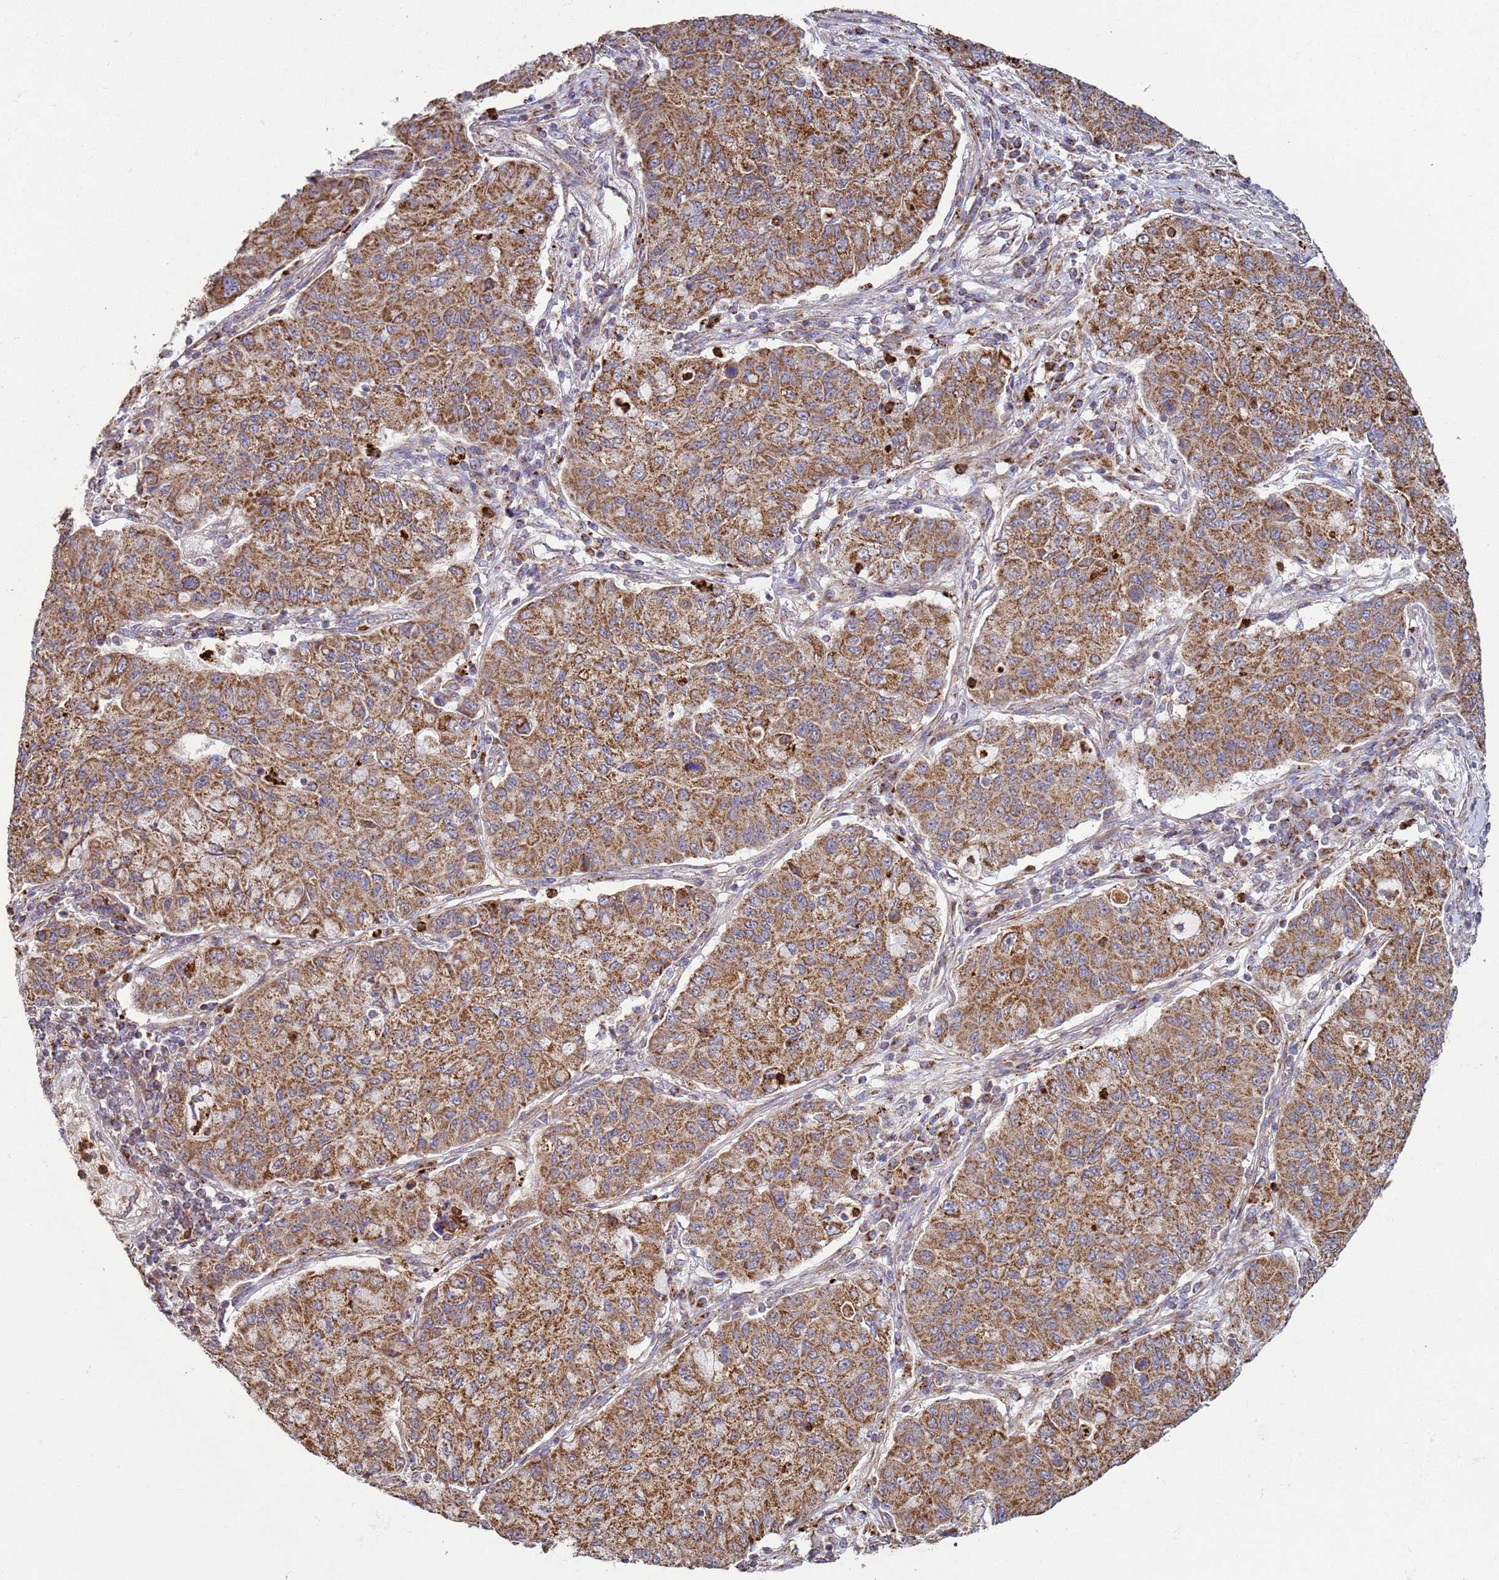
{"staining": {"intensity": "moderate", "quantity": ">75%", "location": "cytoplasmic/membranous"}, "tissue": "lung cancer", "cell_type": "Tumor cells", "image_type": "cancer", "snomed": [{"axis": "morphology", "description": "Squamous cell carcinoma, NOS"}, {"axis": "topography", "description": "Lung"}], "caption": "Tumor cells show moderate cytoplasmic/membranous positivity in approximately >75% of cells in lung cancer (squamous cell carcinoma).", "gene": "FBXO33", "patient": {"sex": "male", "age": 74}}